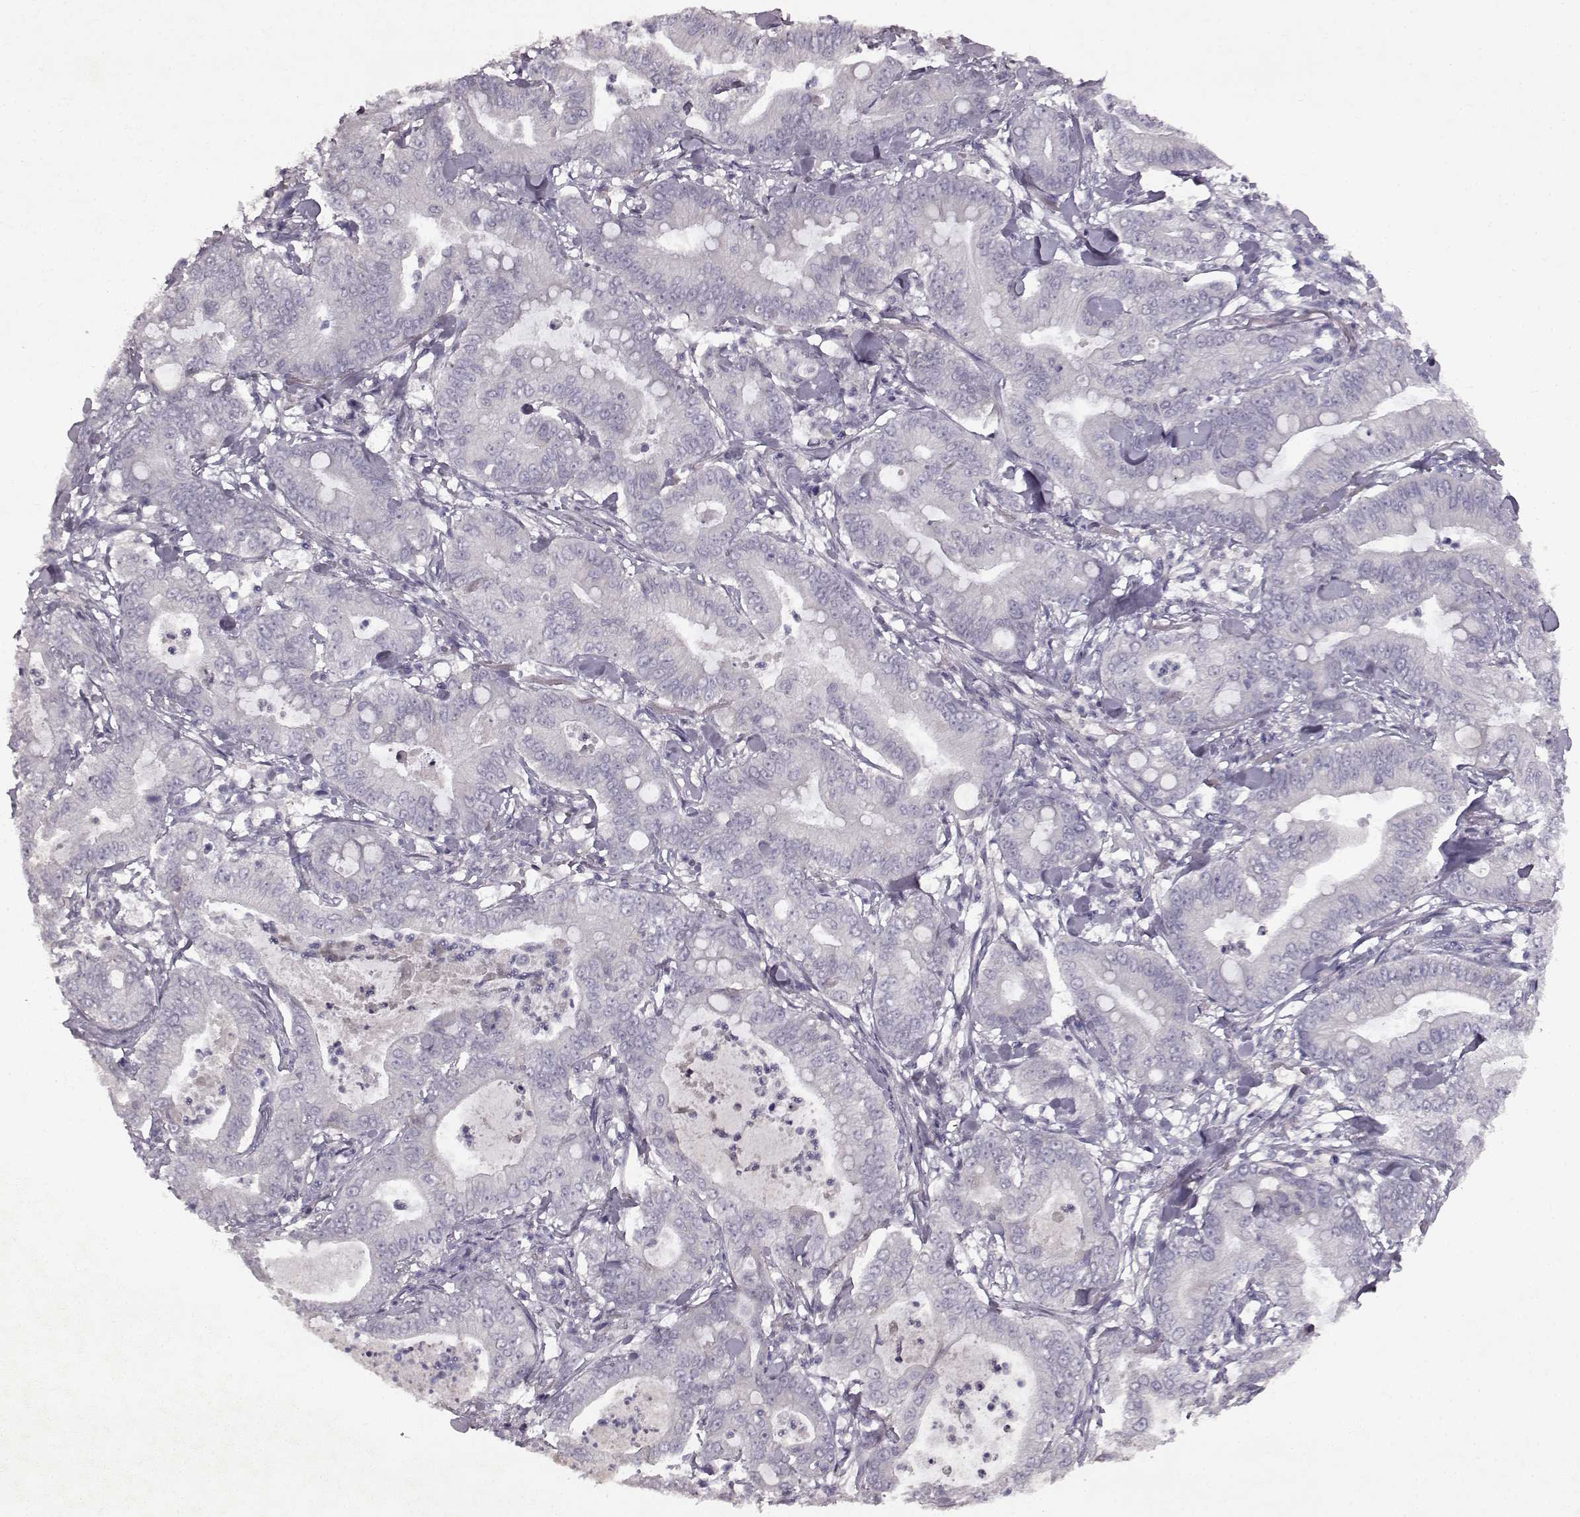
{"staining": {"intensity": "negative", "quantity": "none", "location": "none"}, "tissue": "pancreatic cancer", "cell_type": "Tumor cells", "image_type": "cancer", "snomed": [{"axis": "morphology", "description": "Adenocarcinoma, NOS"}, {"axis": "topography", "description": "Pancreas"}], "caption": "Immunohistochemistry (IHC) micrograph of neoplastic tissue: human pancreatic cancer (adenocarcinoma) stained with DAB (3,3'-diaminobenzidine) demonstrates no significant protein staining in tumor cells.", "gene": "SPAG17", "patient": {"sex": "male", "age": 71}}